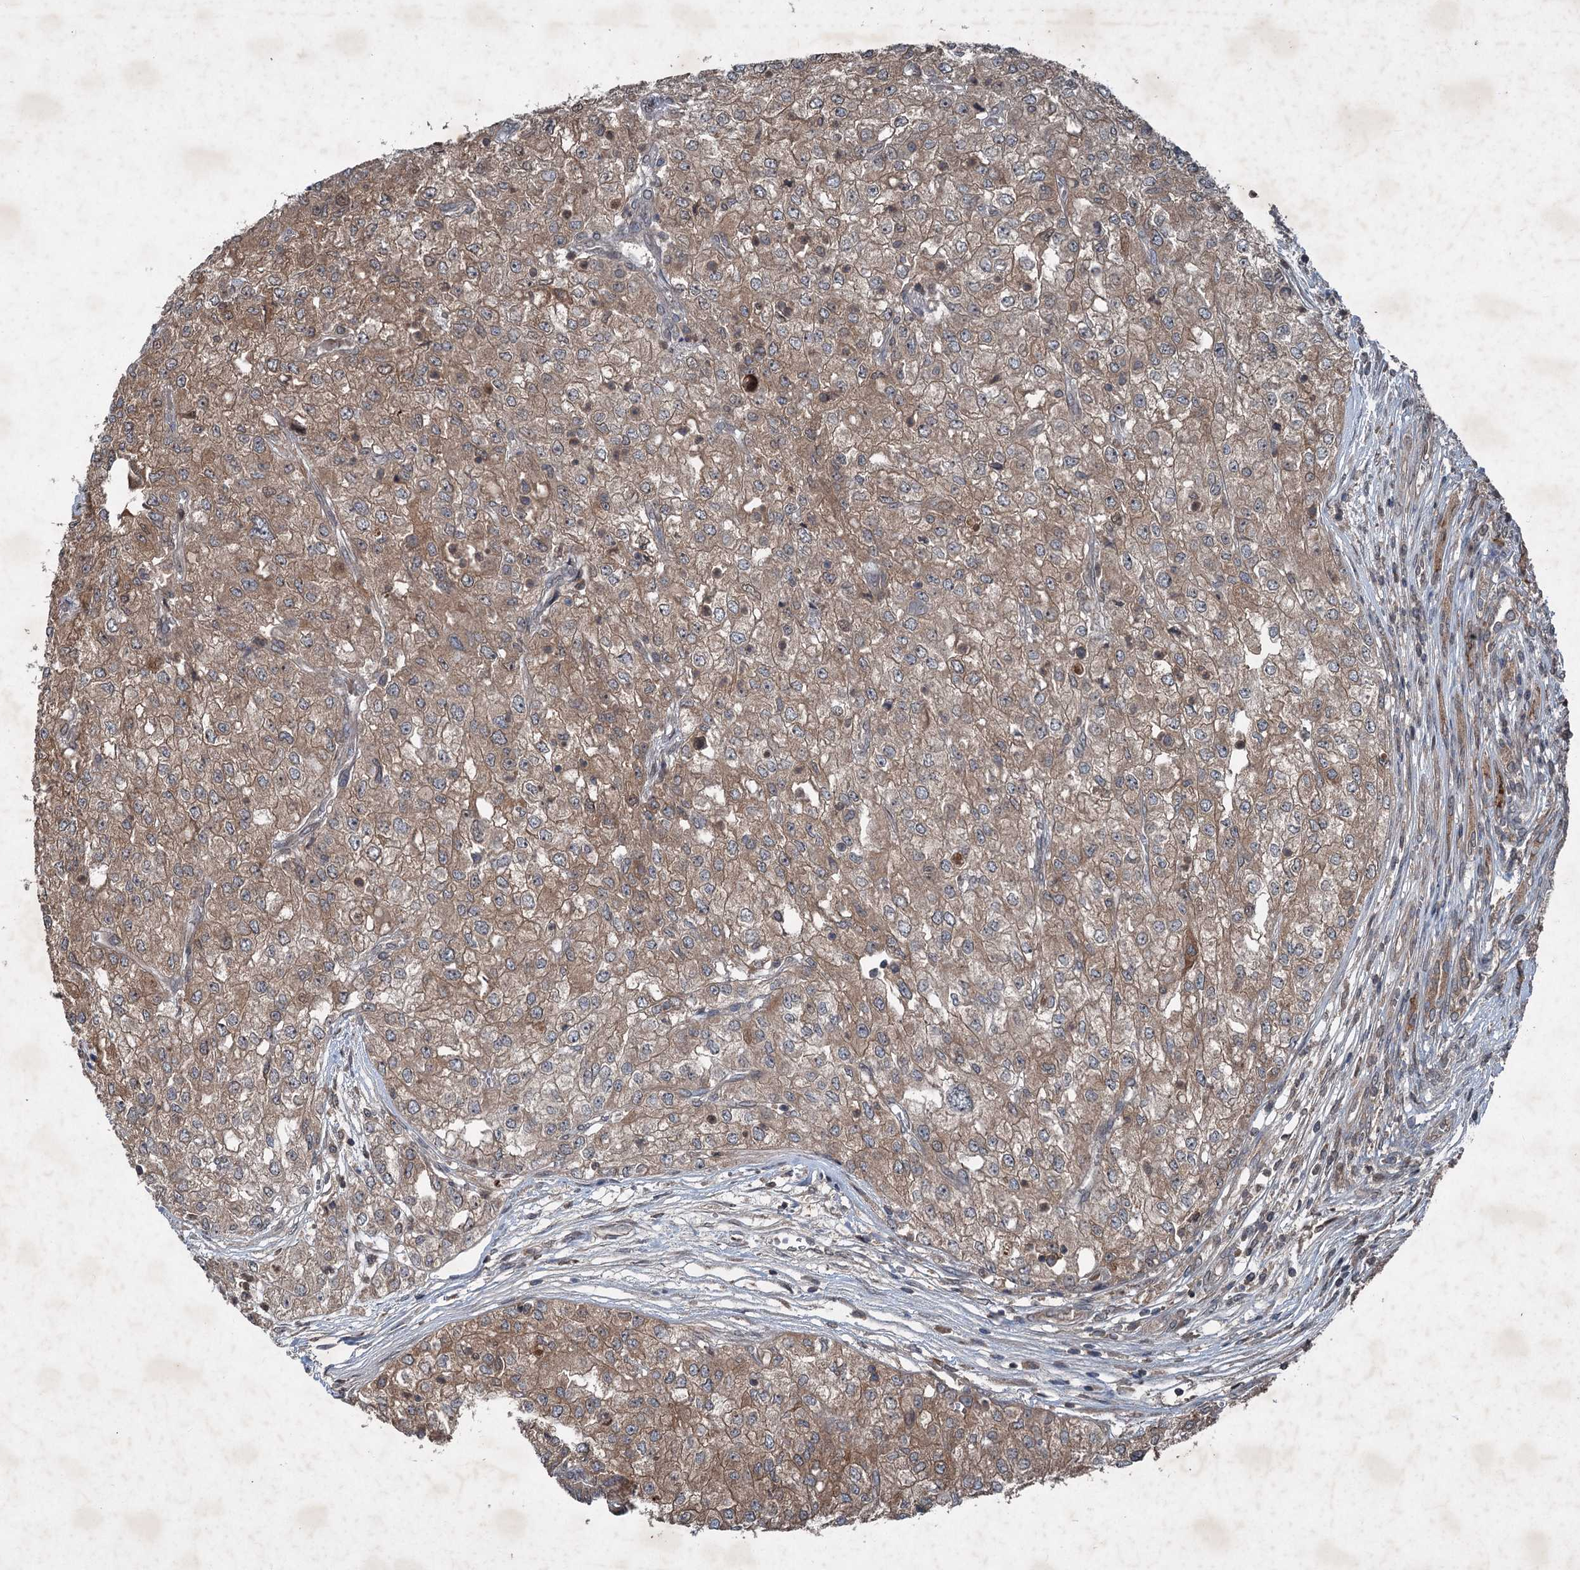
{"staining": {"intensity": "moderate", "quantity": ">75%", "location": "cytoplasmic/membranous"}, "tissue": "renal cancer", "cell_type": "Tumor cells", "image_type": "cancer", "snomed": [{"axis": "morphology", "description": "Adenocarcinoma, NOS"}, {"axis": "topography", "description": "Kidney"}], "caption": "IHC micrograph of neoplastic tissue: renal cancer (adenocarcinoma) stained using IHC demonstrates medium levels of moderate protein expression localized specifically in the cytoplasmic/membranous of tumor cells, appearing as a cytoplasmic/membranous brown color.", "gene": "ALAS1", "patient": {"sex": "female", "age": 54}}